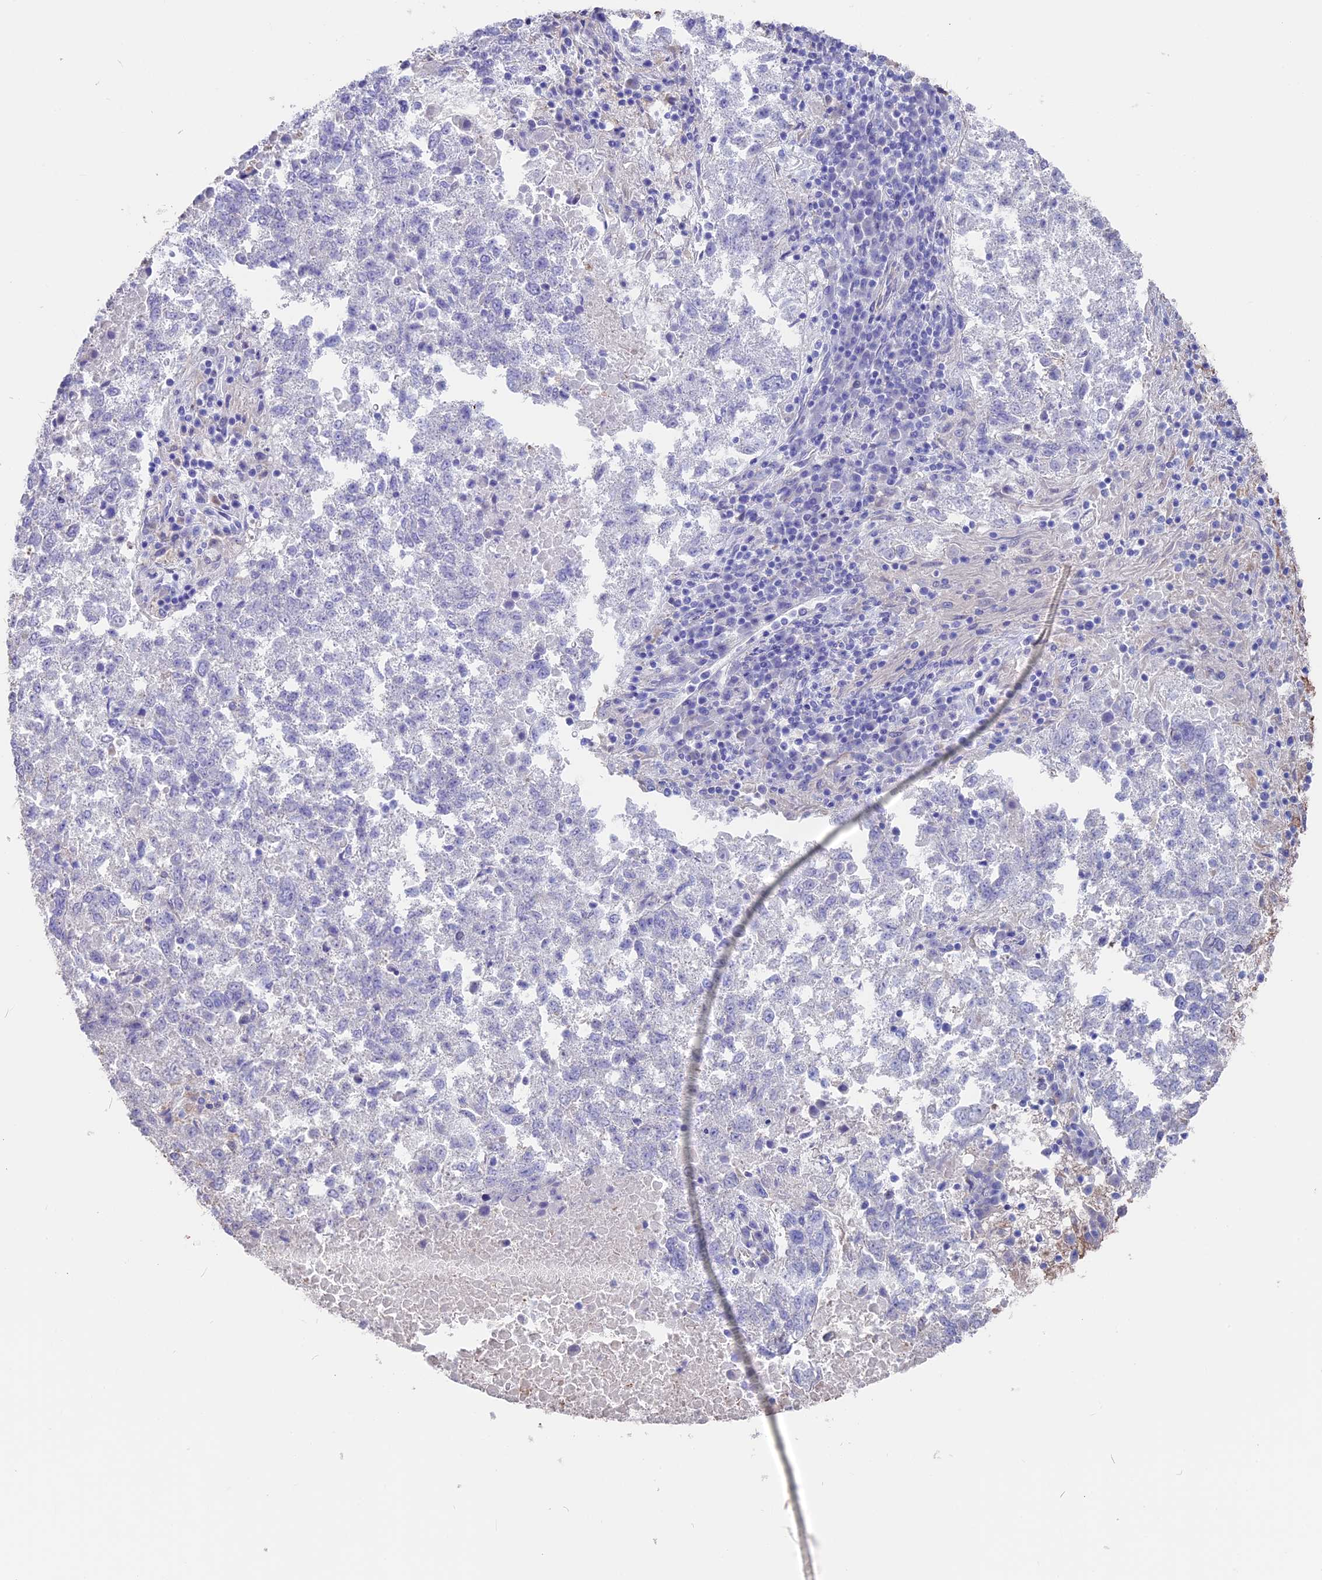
{"staining": {"intensity": "negative", "quantity": "none", "location": "none"}, "tissue": "lung cancer", "cell_type": "Tumor cells", "image_type": "cancer", "snomed": [{"axis": "morphology", "description": "Squamous cell carcinoma, NOS"}, {"axis": "topography", "description": "Lung"}], "caption": "Immunohistochemical staining of human lung squamous cell carcinoma shows no significant staining in tumor cells.", "gene": "SEH1L", "patient": {"sex": "male", "age": 73}}